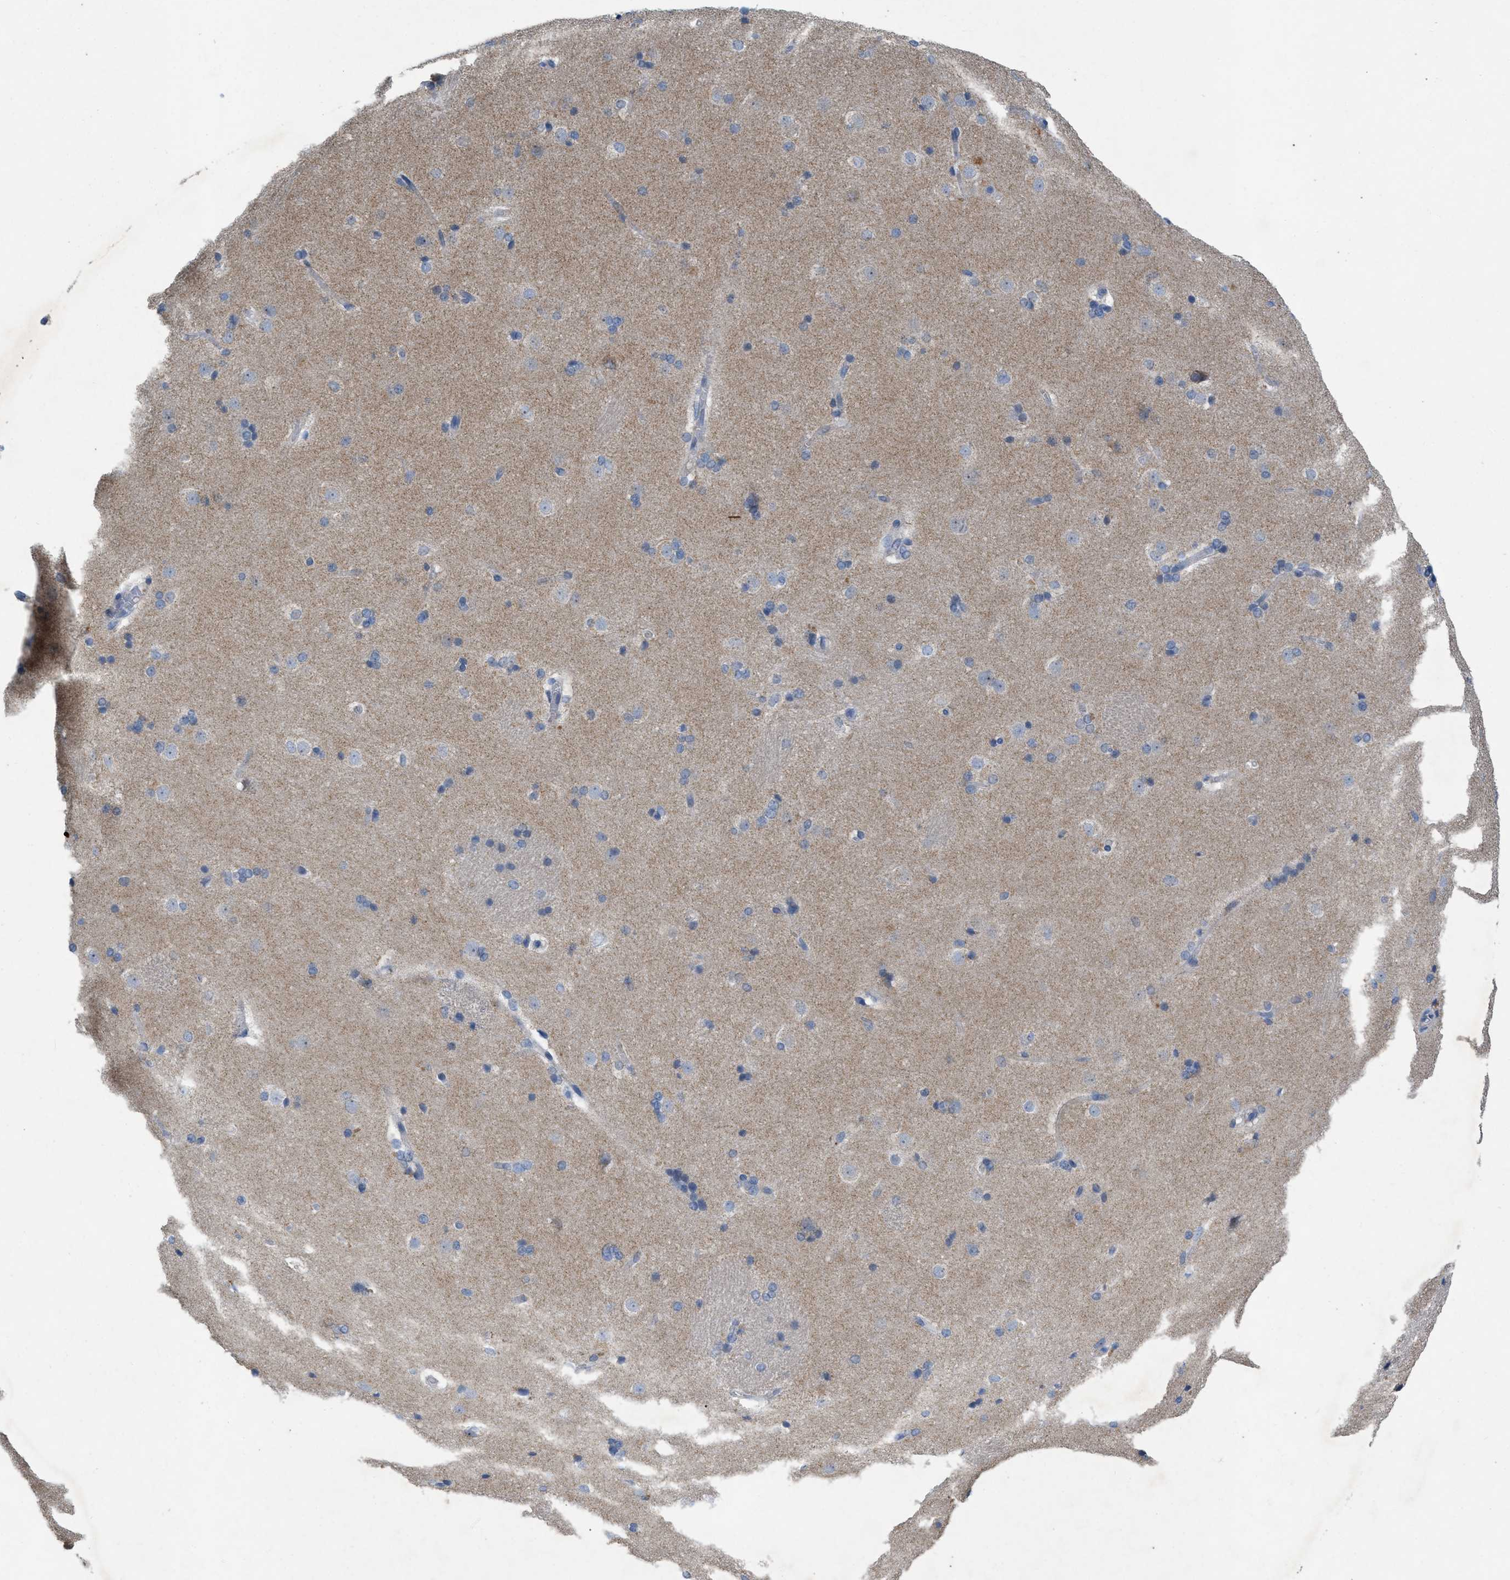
{"staining": {"intensity": "negative", "quantity": "none", "location": "none"}, "tissue": "caudate", "cell_type": "Glial cells", "image_type": "normal", "snomed": [{"axis": "morphology", "description": "Normal tissue, NOS"}, {"axis": "topography", "description": "Lateral ventricle wall"}], "caption": "Immunohistochemical staining of unremarkable human caudate reveals no significant staining in glial cells.", "gene": "PLPPR5", "patient": {"sex": "female", "age": 19}}